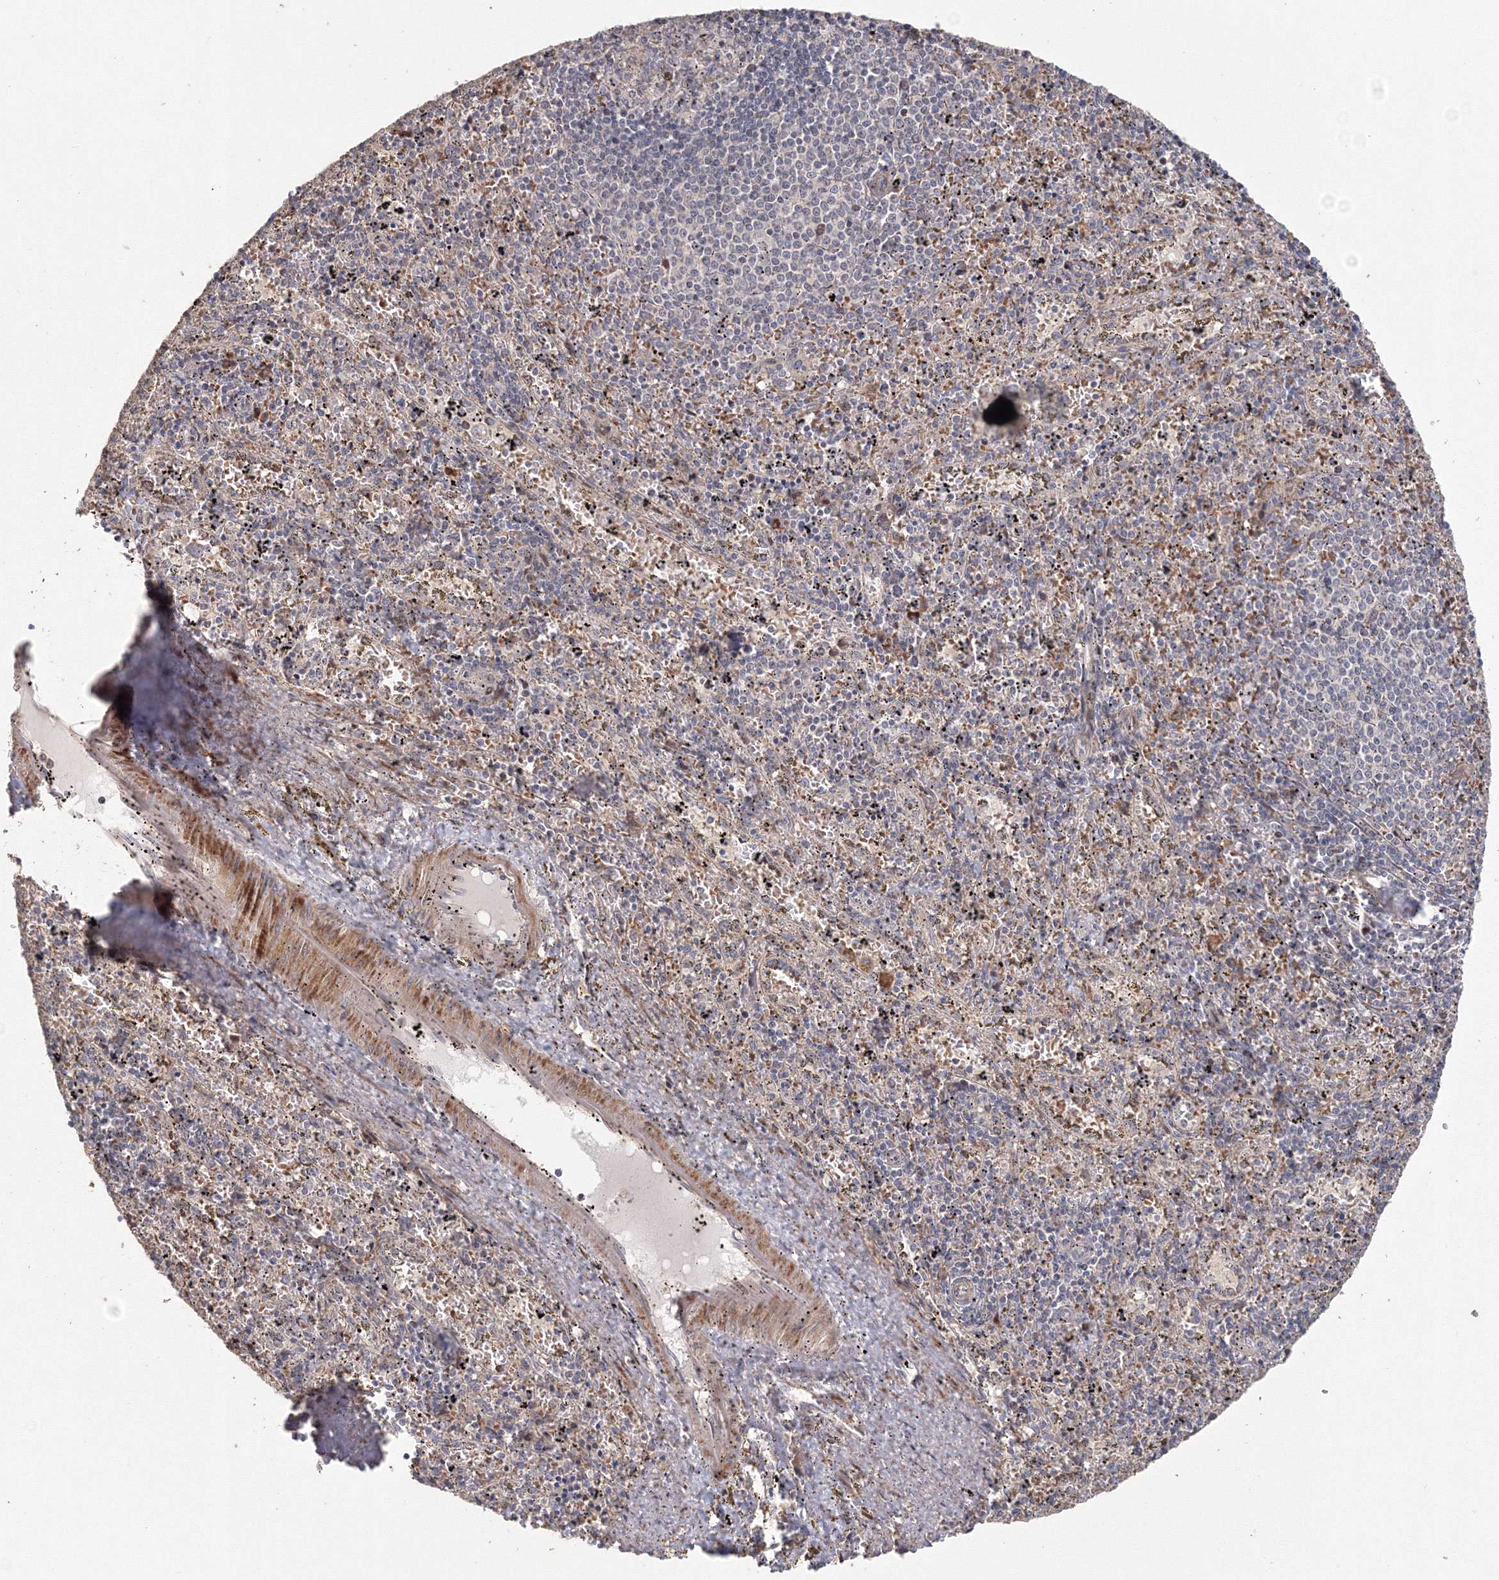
{"staining": {"intensity": "weak", "quantity": "<25%", "location": "nuclear"}, "tissue": "spleen", "cell_type": "Cells in red pulp", "image_type": "normal", "snomed": [{"axis": "morphology", "description": "Normal tissue, NOS"}, {"axis": "topography", "description": "Spleen"}], "caption": "An immunohistochemistry photomicrograph of benign spleen is shown. There is no staining in cells in red pulp of spleen. (DAB (3,3'-diaminobenzidine) immunohistochemistry (IHC) visualized using brightfield microscopy, high magnification).", "gene": "TACC2", "patient": {"sex": "male", "age": 11}}